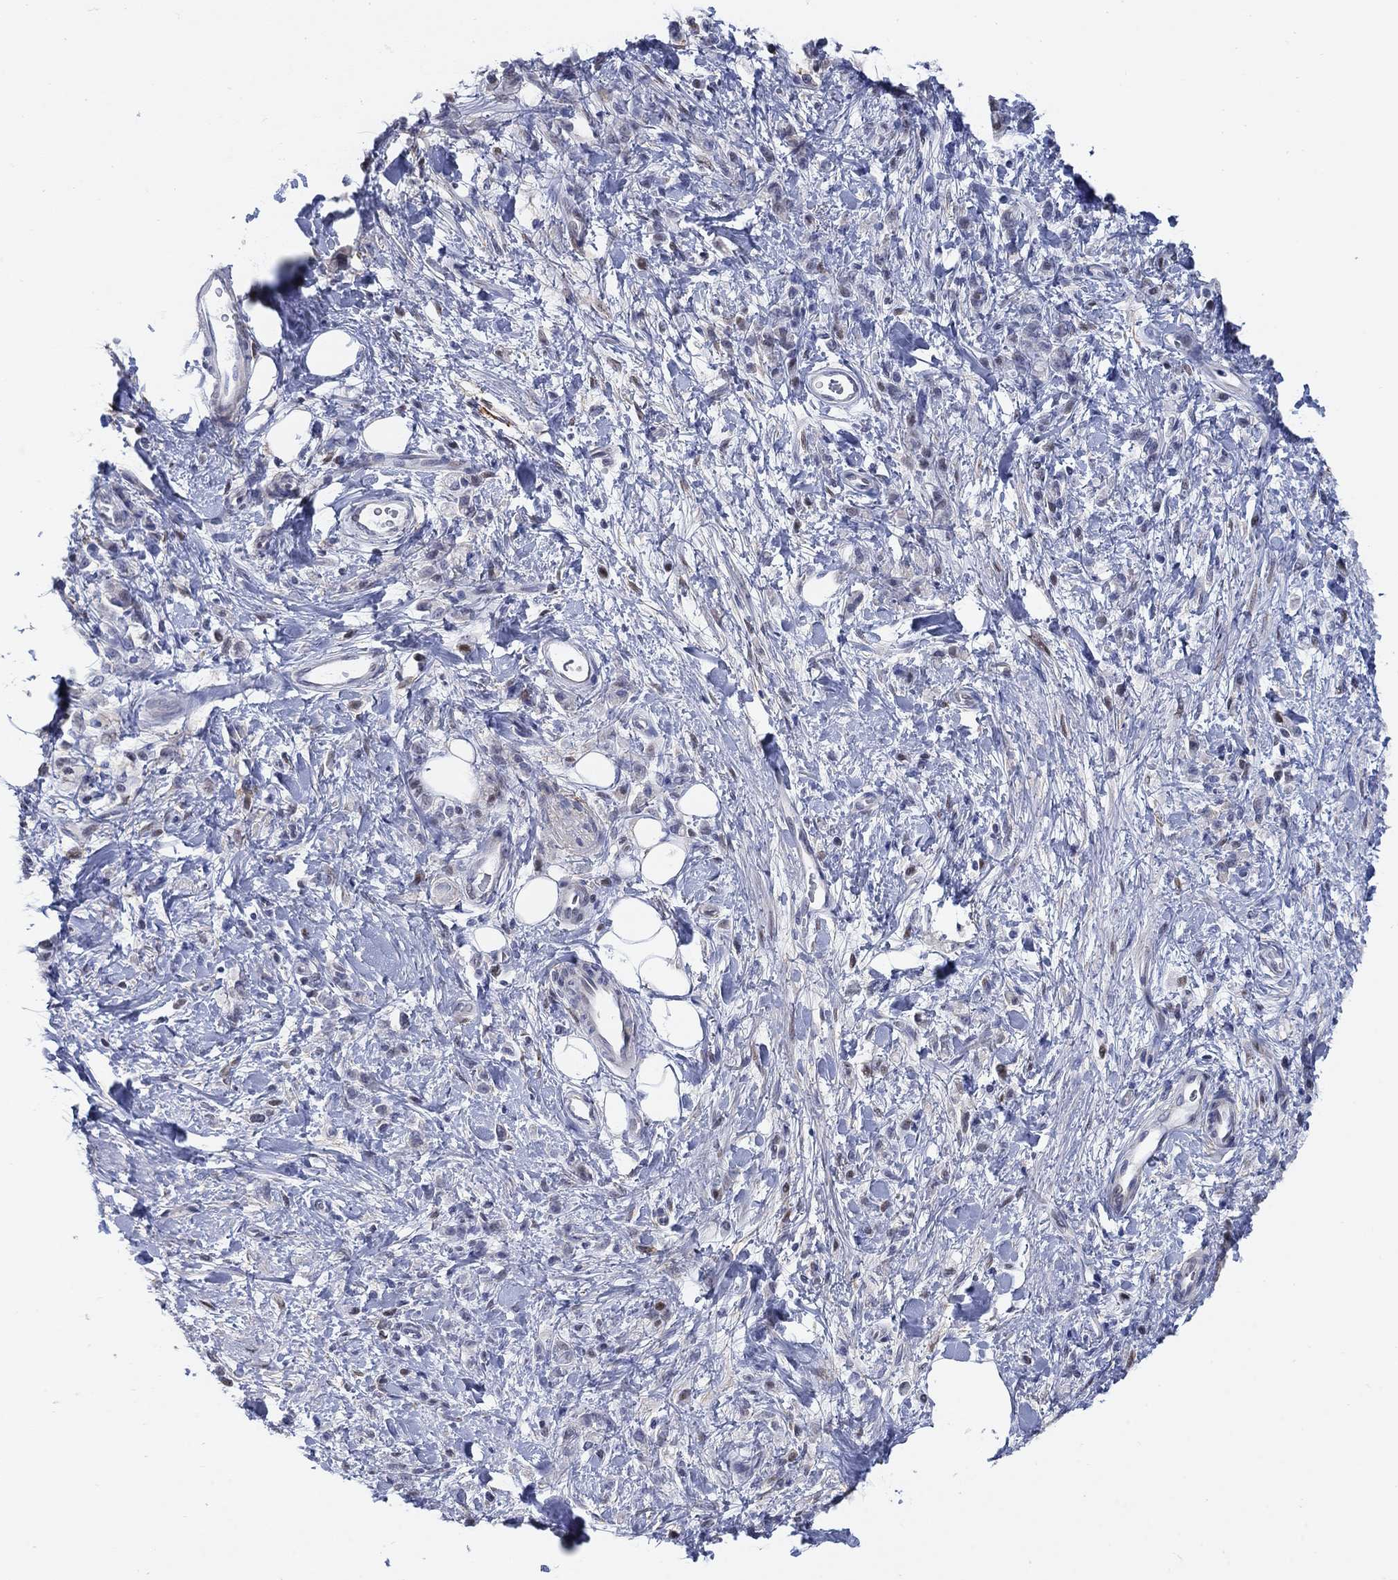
{"staining": {"intensity": "negative", "quantity": "none", "location": "none"}, "tissue": "stomach cancer", "cell_type": "Tumor cells", "image_type": "cancer", "snomed": [{"axis": "morphology", "description": "Adenocarcinoma, NOS"}, {"axis": "topography", "description": "Stomach"}], "caption": "A histopathology image of human adenocarcinoma (stomach) is negative for staining in tumor cells.", "gene": "MYO3A", "patient": {"sex": "male", "age": 77}}